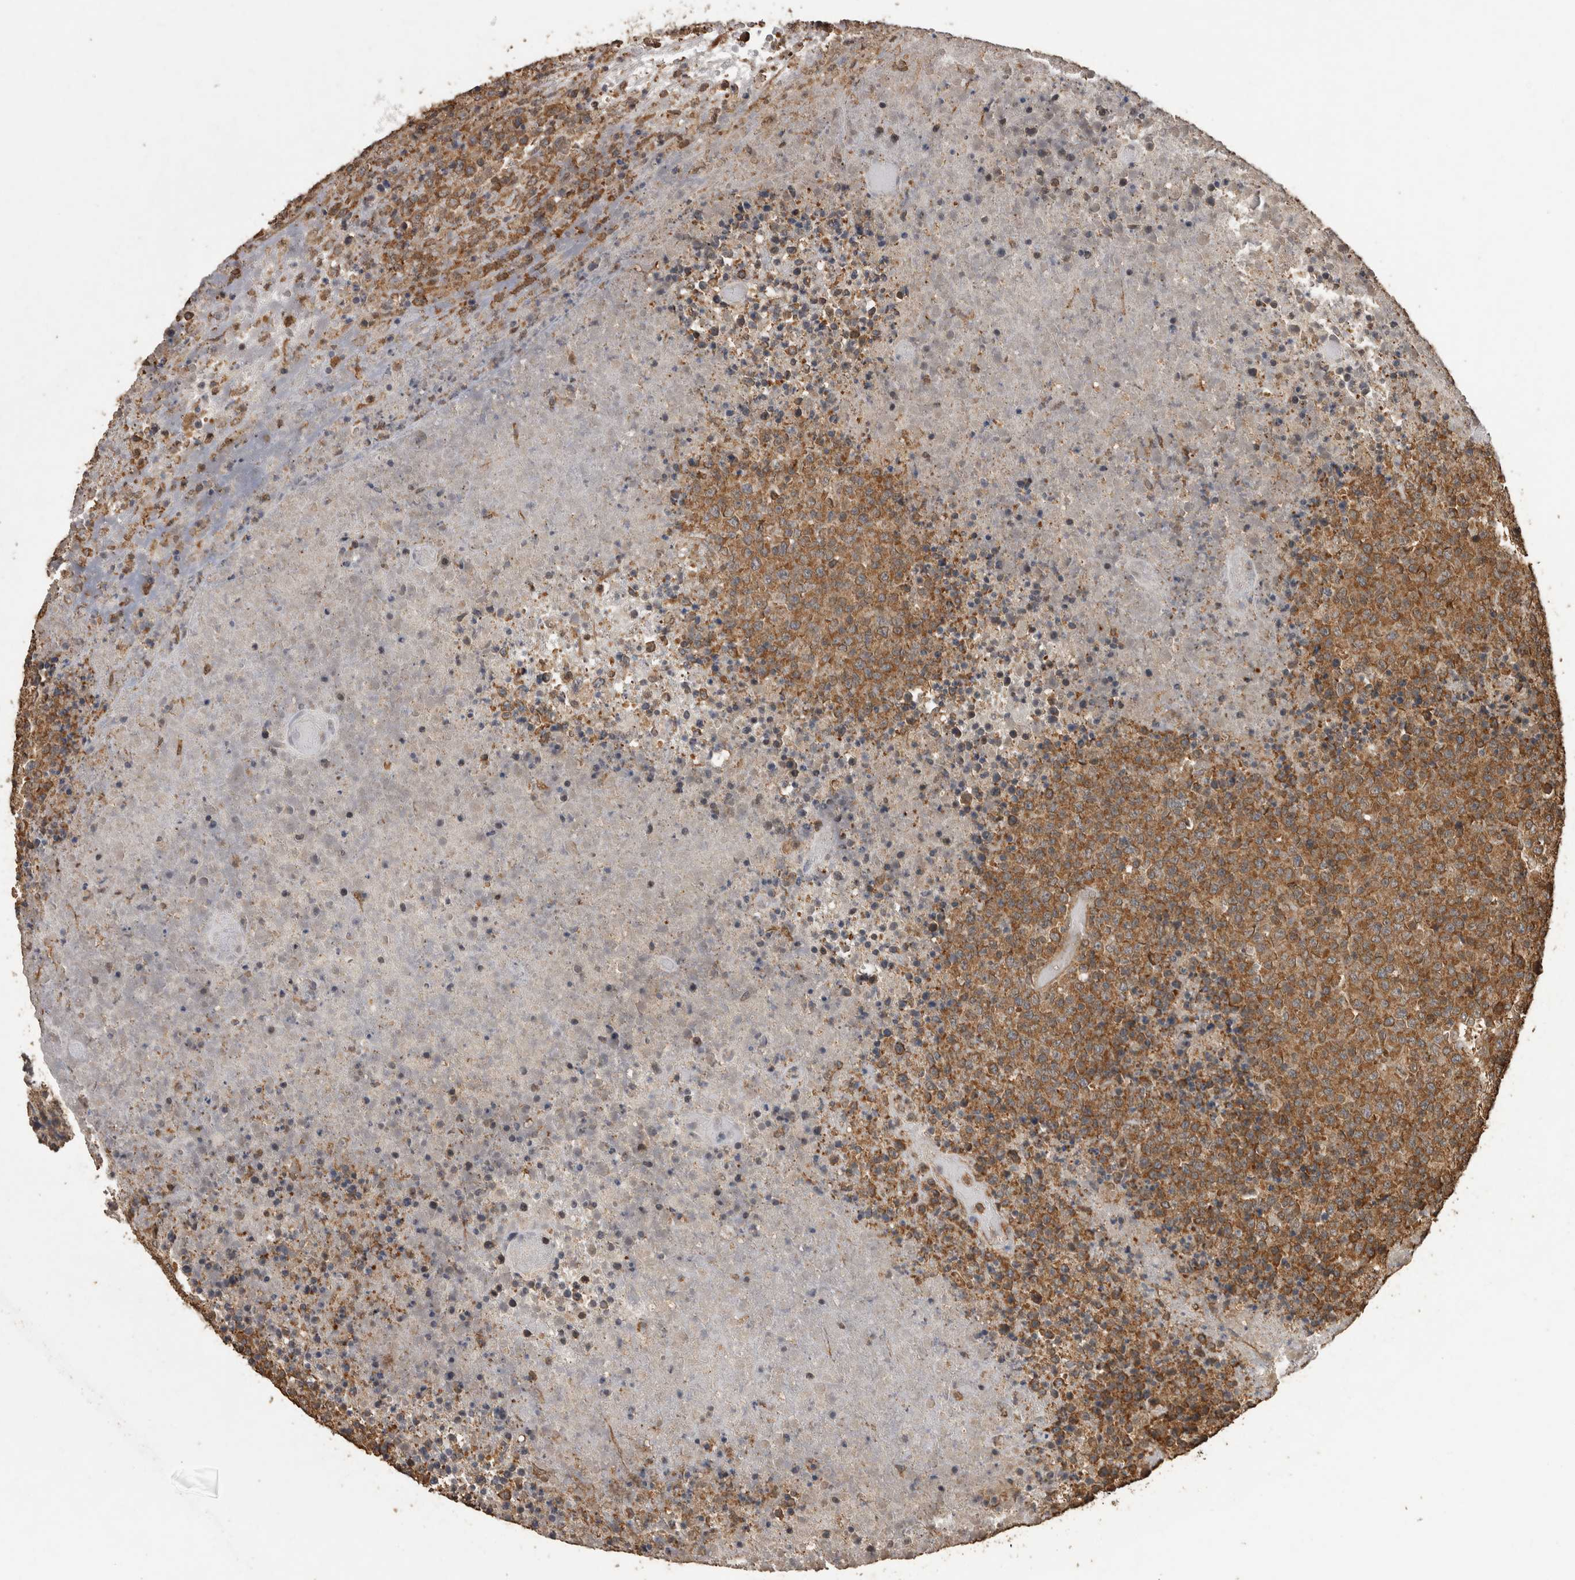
{"staining": {"intensity": "moderate", "quantity": ">75%", "location": "cytoplasmic/membranous"}, "tissue": "lymphoma", "cell_type": "Tumor cells", "image_type": "cancer", "snomed": [{"axis": "morphology", "description": "Malignant lymphoma, non-Hodgkin's type, High grade"}, {"axis": "topography", "description": "Lymph node"}], "caption": "The image shows immunohistochemical staining of high-grade malignant lymphoma, non-Hodgkin's type. There is moderate cytoplasmic/membranous expression is seen in approximately >75% of tumor cells.", "gene": "PINK1", "patient": {"sex": "male", "age": 13}}